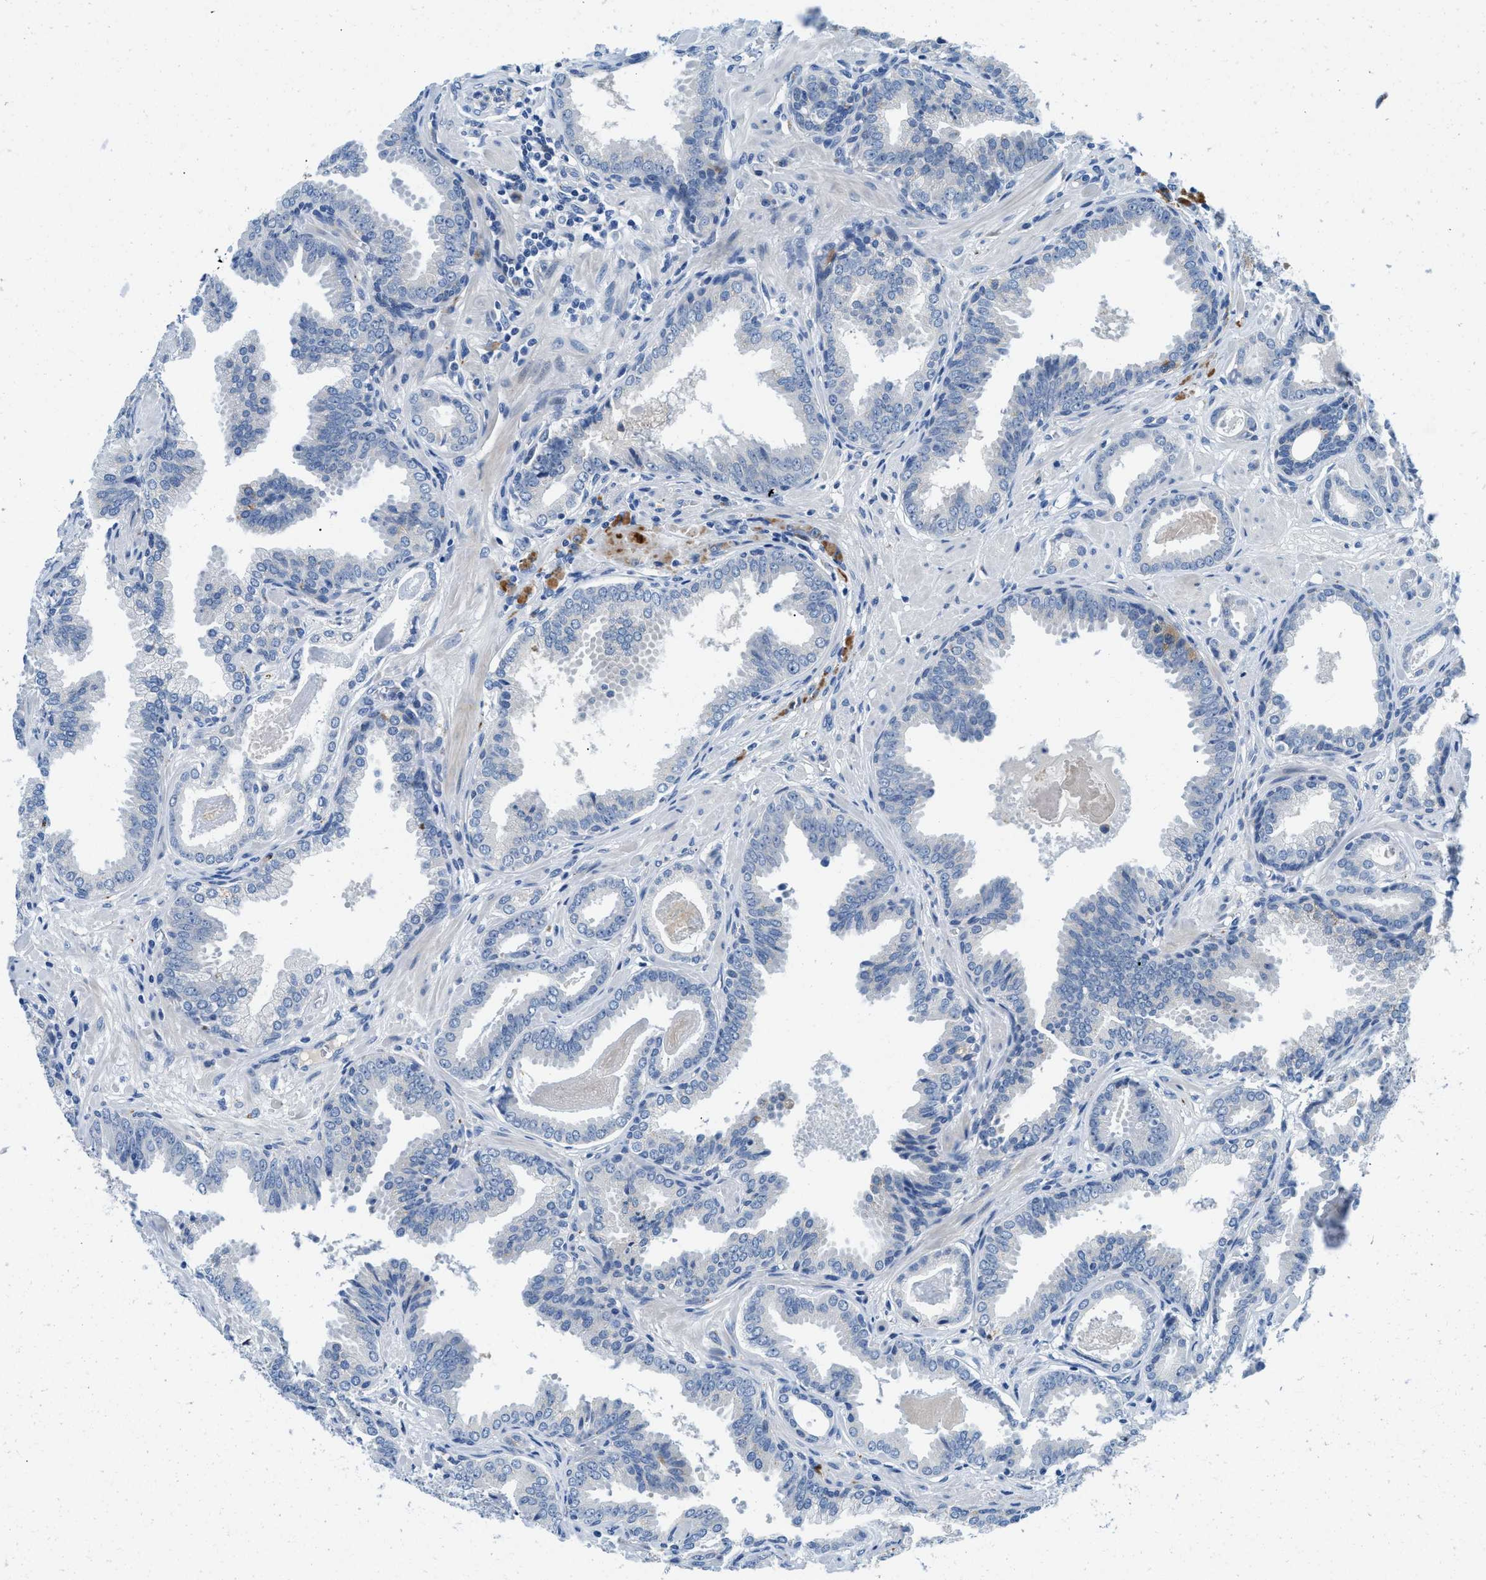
{"staining": {"intensity": "negative", "quantity": "none", "location": "none"}, "tissue": "prostate cancer", "cell_type": "Tumor cells", "image_type": "cancer", "snomed": [{"axis": "morphology", "description": "Adenocarcinoma, Low grade"}, {"axis": "topography", "description": "Prostate"}], "caption": "An immunohistochemistry micrograph of prostate adenocarcinoma (low-grade) is shown. There is no staining in tumor cells of prostate adenocarcinoma (low-grade).", "gene": "TSPAN3", "patient": {"sex": "male", "age": 53}}